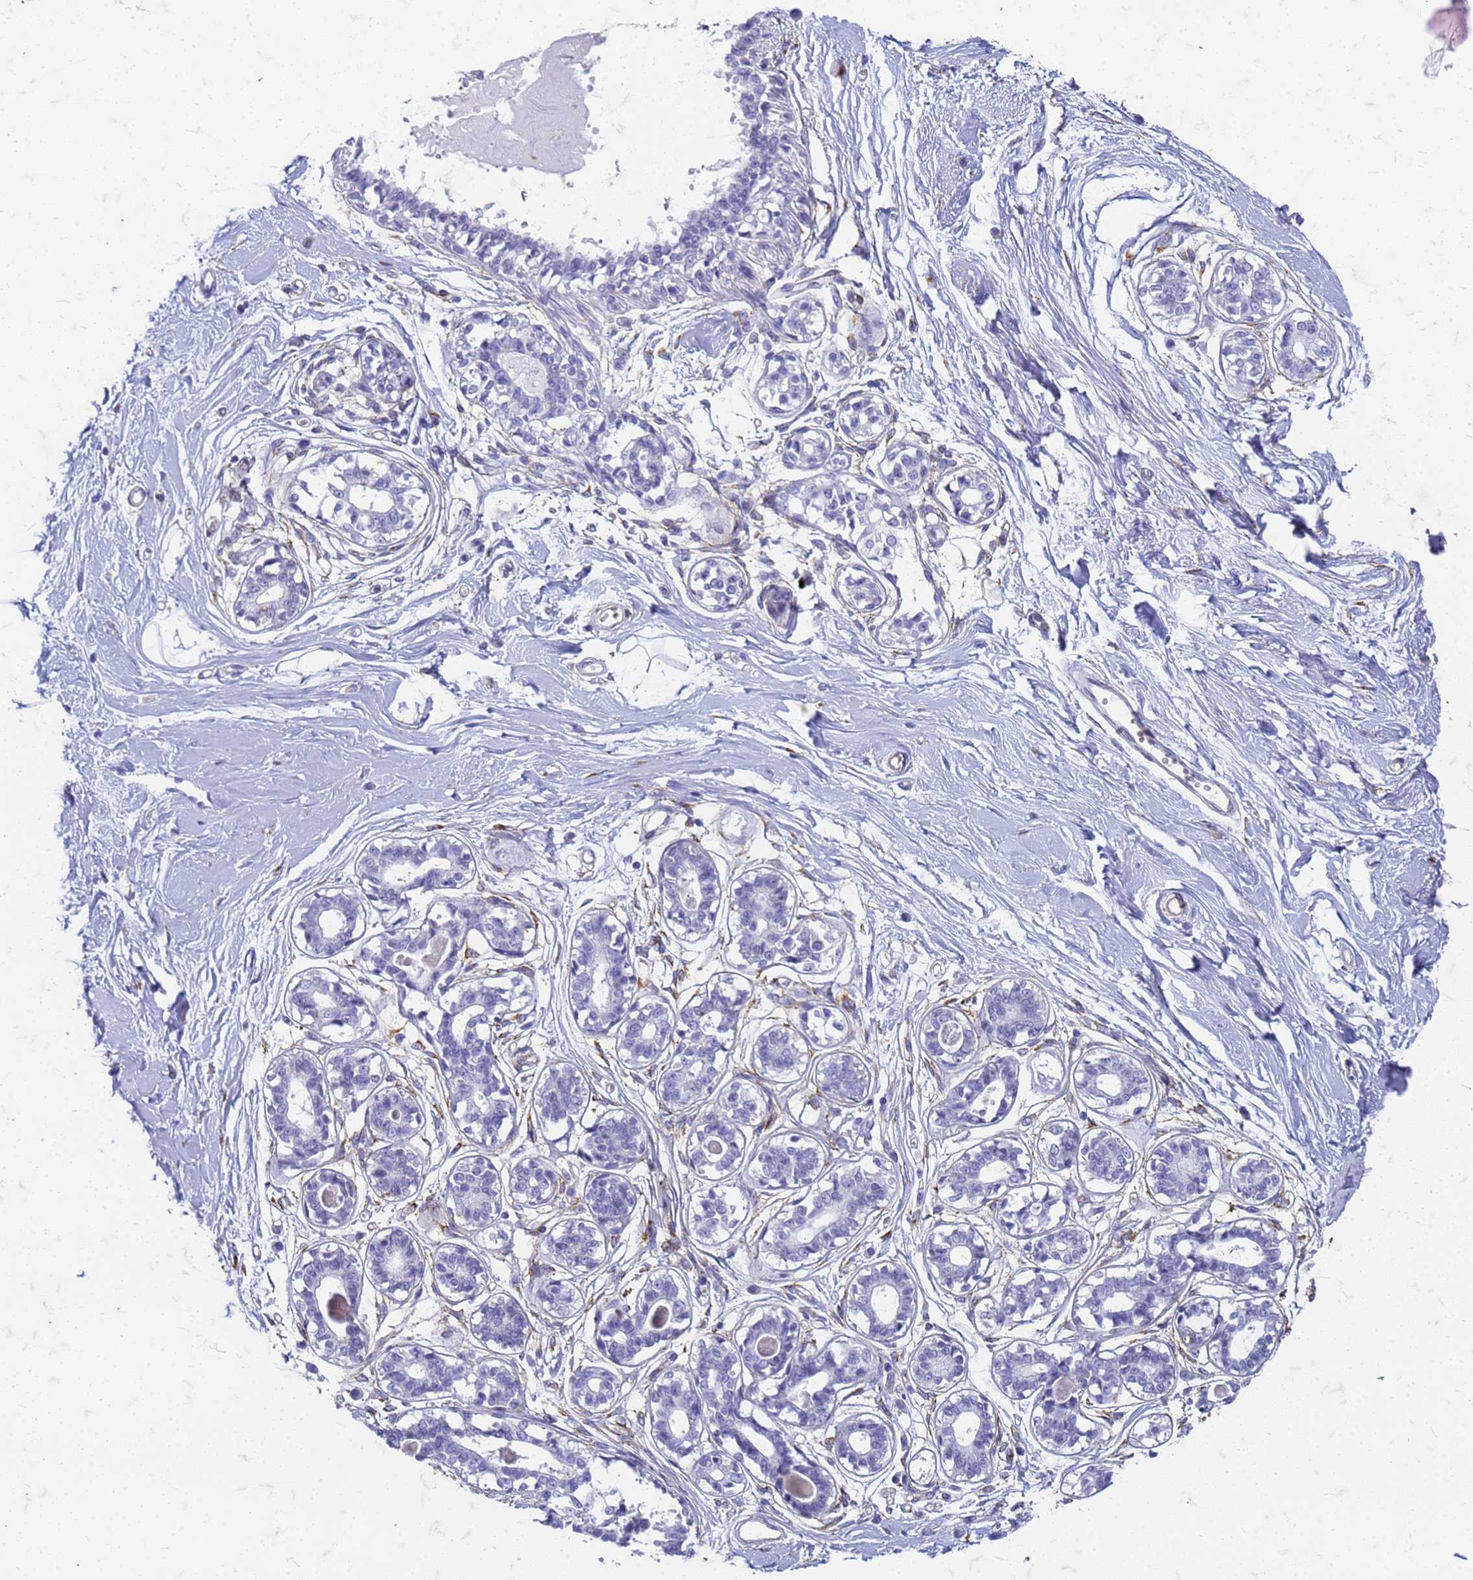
{"staining": {"intensity": "negative", "quantity": "none", "location": "none"}, "tissue": "breast", "cell_type": "Adipocytes", "image_type": "normal", "snomed": [{"axis": "morphology", "description": "Normal tissue, NOS"}, {"axis": "topography", "description": "Breast"}], "caption": "Immunohistochemical staining of normal human breast demonstrates no significant positivity in adipocytes. (Immunohistochemistry, brightfield microscopy, high magnification).", "gene": "TRIM64B", "patient": {"sex": "female", "age": 45}}